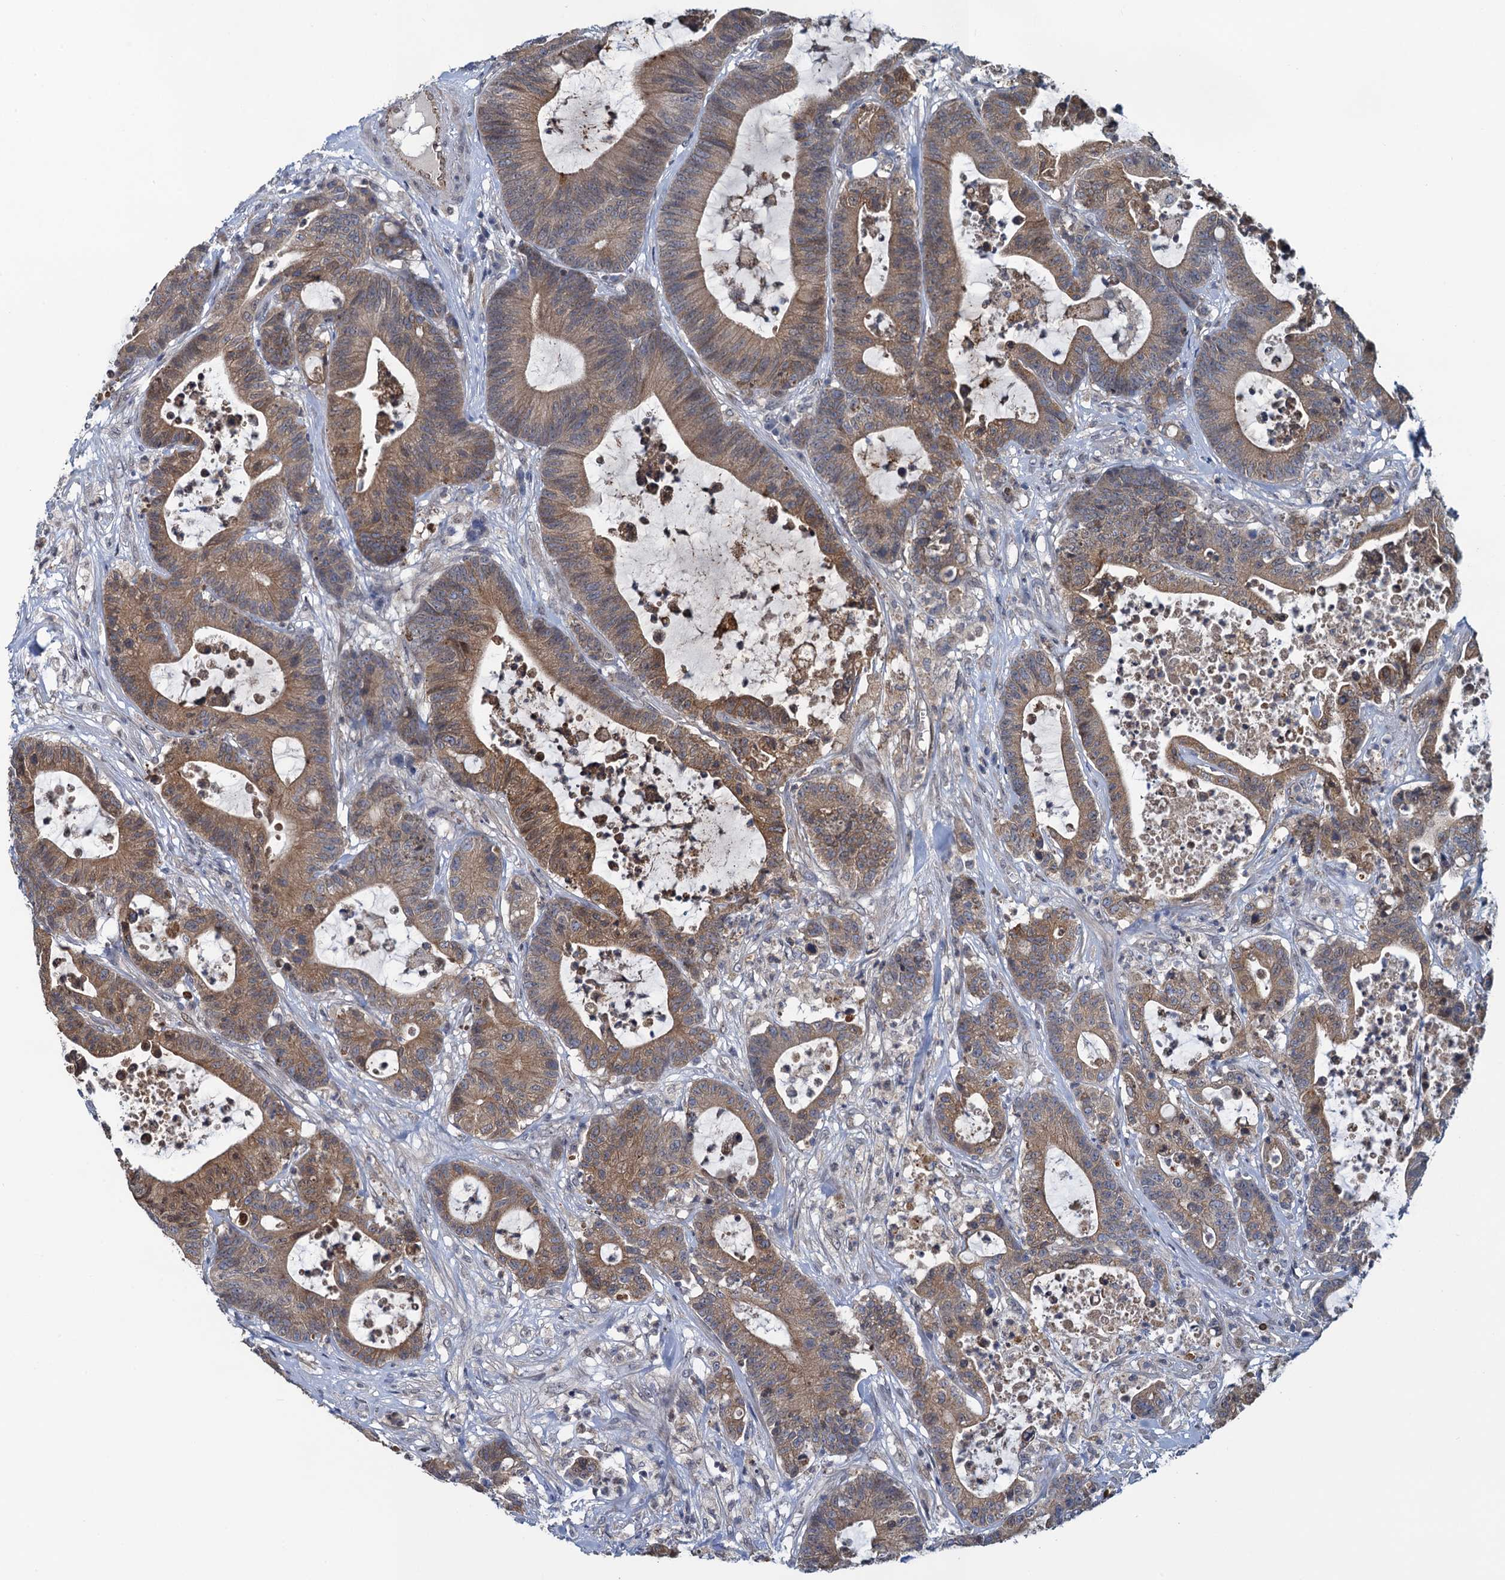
{"staining": {"intensity": "moderate", "quantity": ">75%", "location": "cytoplasmic/membranous,nuclear"}, "tissue": "colorectal cancer", "cell_type": "Tumor cells", "image_type": "cancer", "snomed": [{"axis": "morphology", "description": "Adenocarcinoma, NOS"}, {"axis": "topography", "description": "Colon"}], "caption": "High-power microscopy captured an IHC micrograph of colorectal cancer, revealing moderate cytoplasmic/membranous and nuclear staining in about >75% of tumor cells.", "gene": "EVX2", "patient": {"sex": "female", "age": 84}}